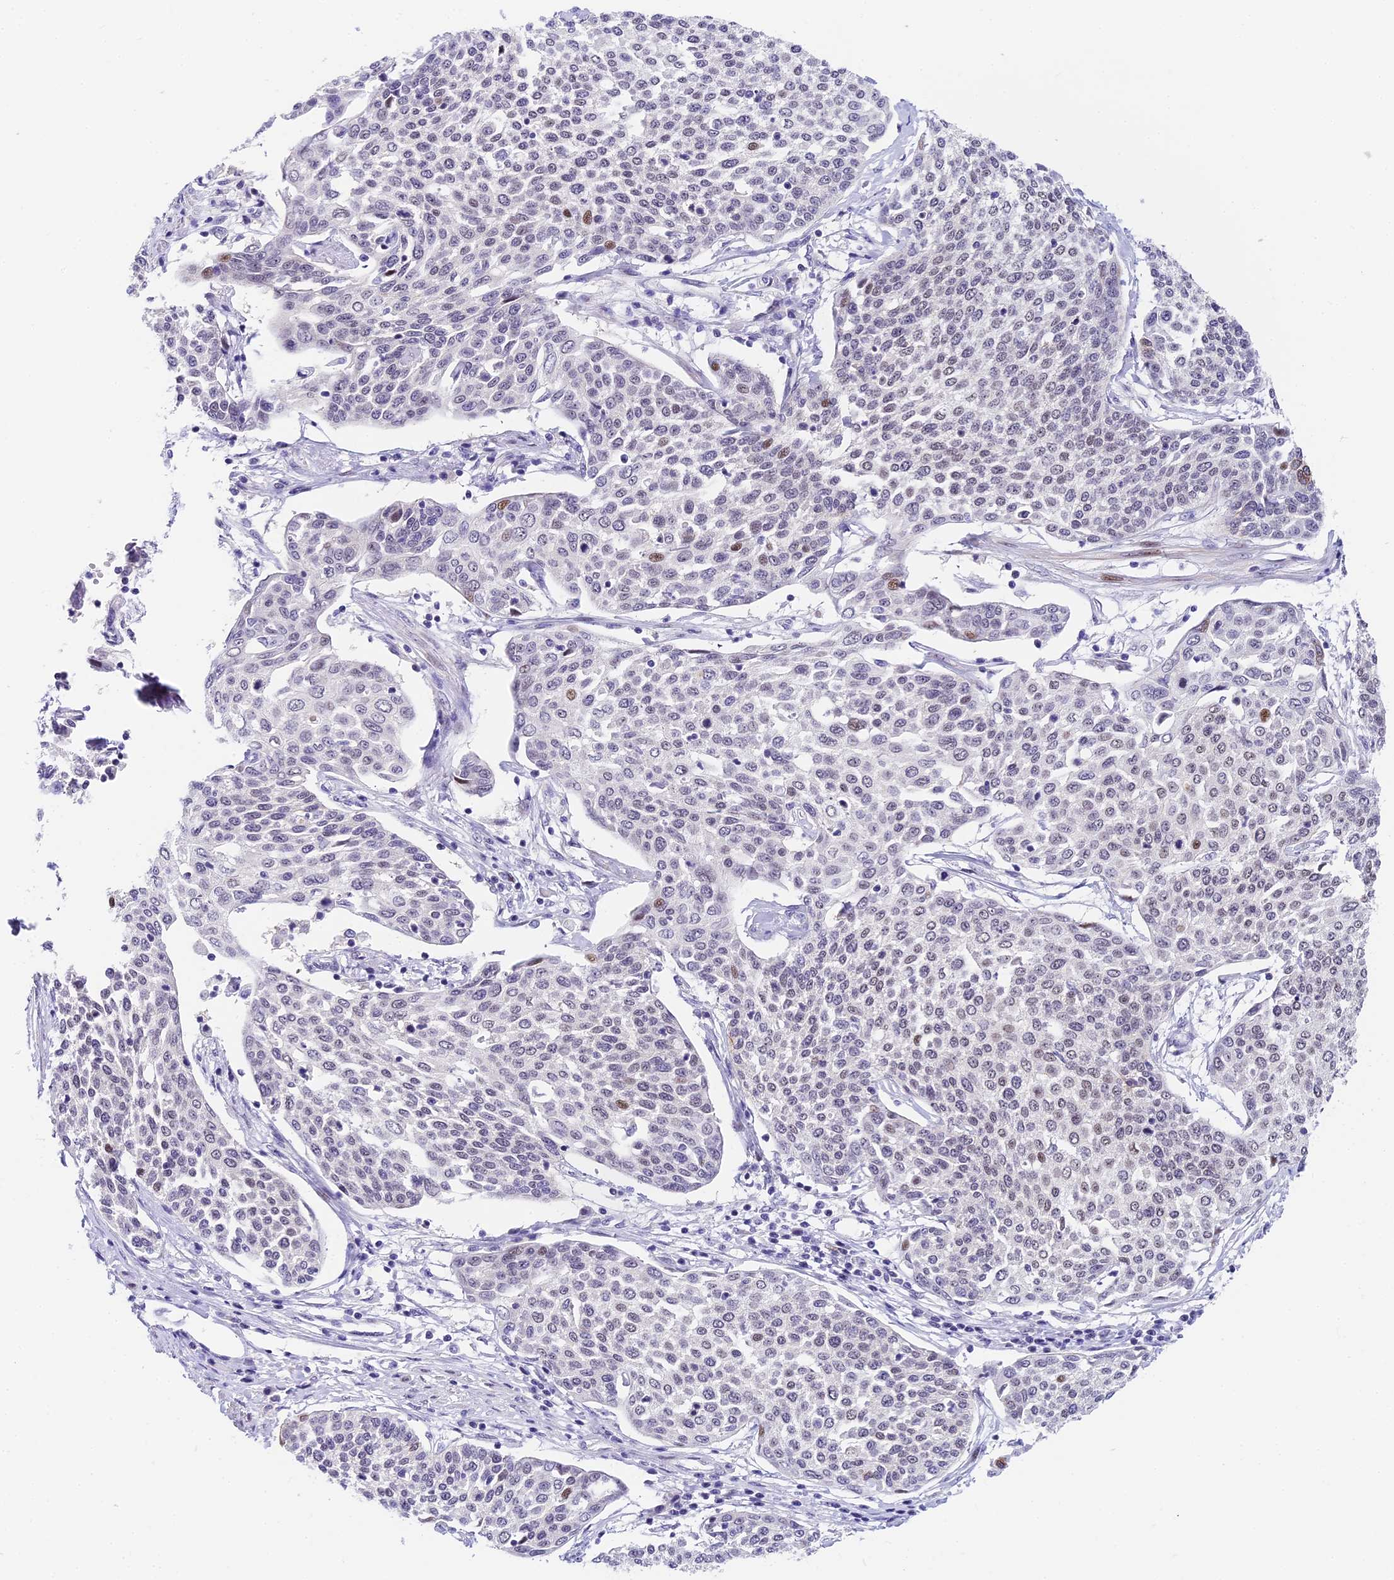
{"staining": {"intensity": "moderate", "quantity": "<25%", "location": "nuclear"}, "tissue": "cervical cancer", "cell_type": "Tumor cells", "image_type": "cancer", "snomed": [{"axis": "morphology", "description": "Squamous cell carcinoma, NOS"}, {"axis": "topography", "description": "Cervix"}], "caption": "Immunohistochemistry image of neoplastic tissue: human cervical cancer (squamous cell carcinoma) stained using immunohistochemistry (IHC) displays low levels of moderate protein expression localized specifically in the nuclear of tumor cells, appearing as a nuclear brown color.", "gene": "MIDN", "patient": {"sex": "female", "age": 34}}